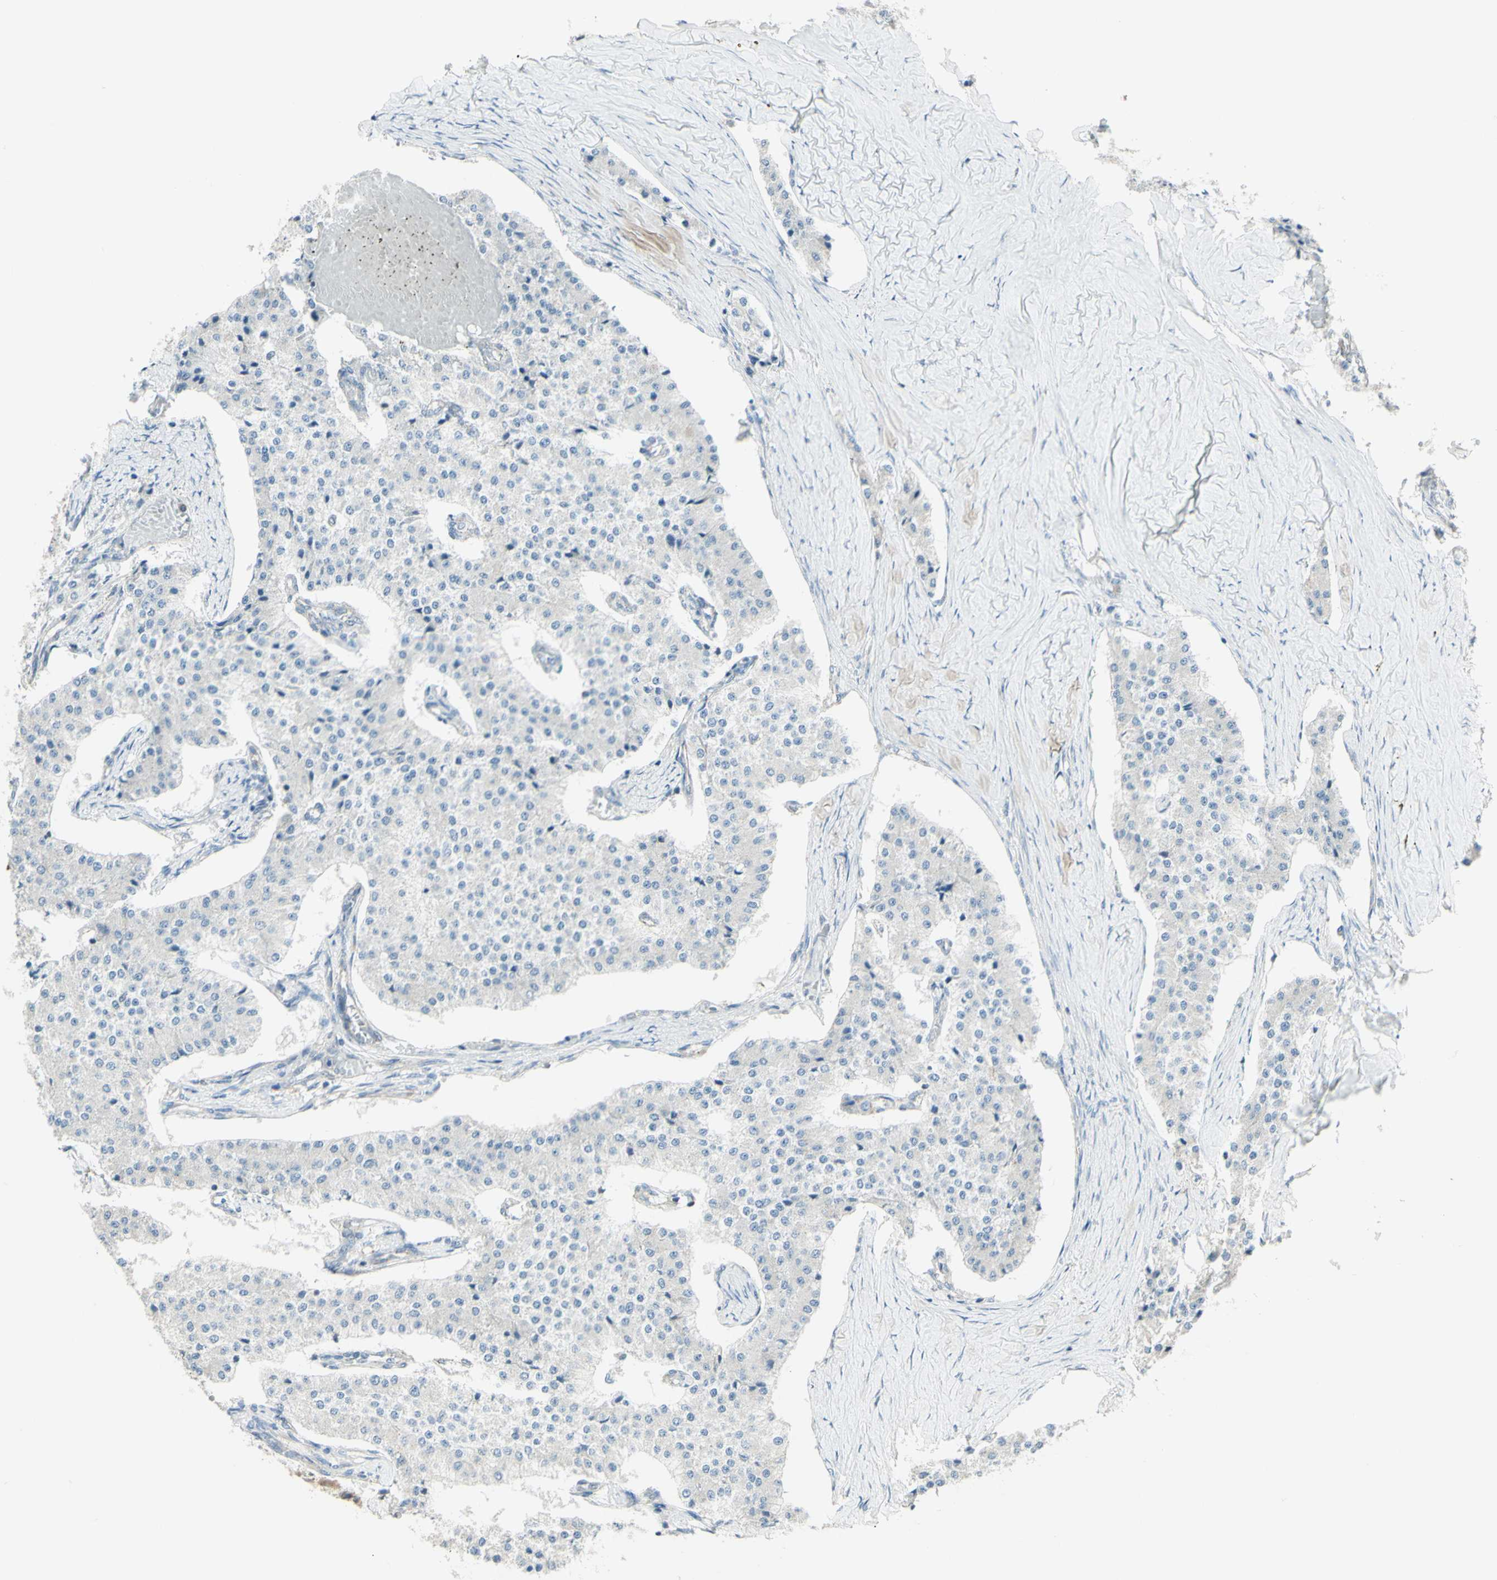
{"staining": {"intensity": "negative", "quantity": "none", "location": "none"}, "tissue": "carcinoid", "cell_type": "Tumor cells", "image_type": "cancer", "snomed": [{"axis": "morphology", "description": "Carcinoid, malignant, NOS"}, {"axis": "topography", "description": "Colon"}], "caption": "A micrograph of human carcinoid (malignant) is negative for staining in tumor cells.", "gene": "CNTNAP1", "patient": {"sex": "female", "age": 52}}